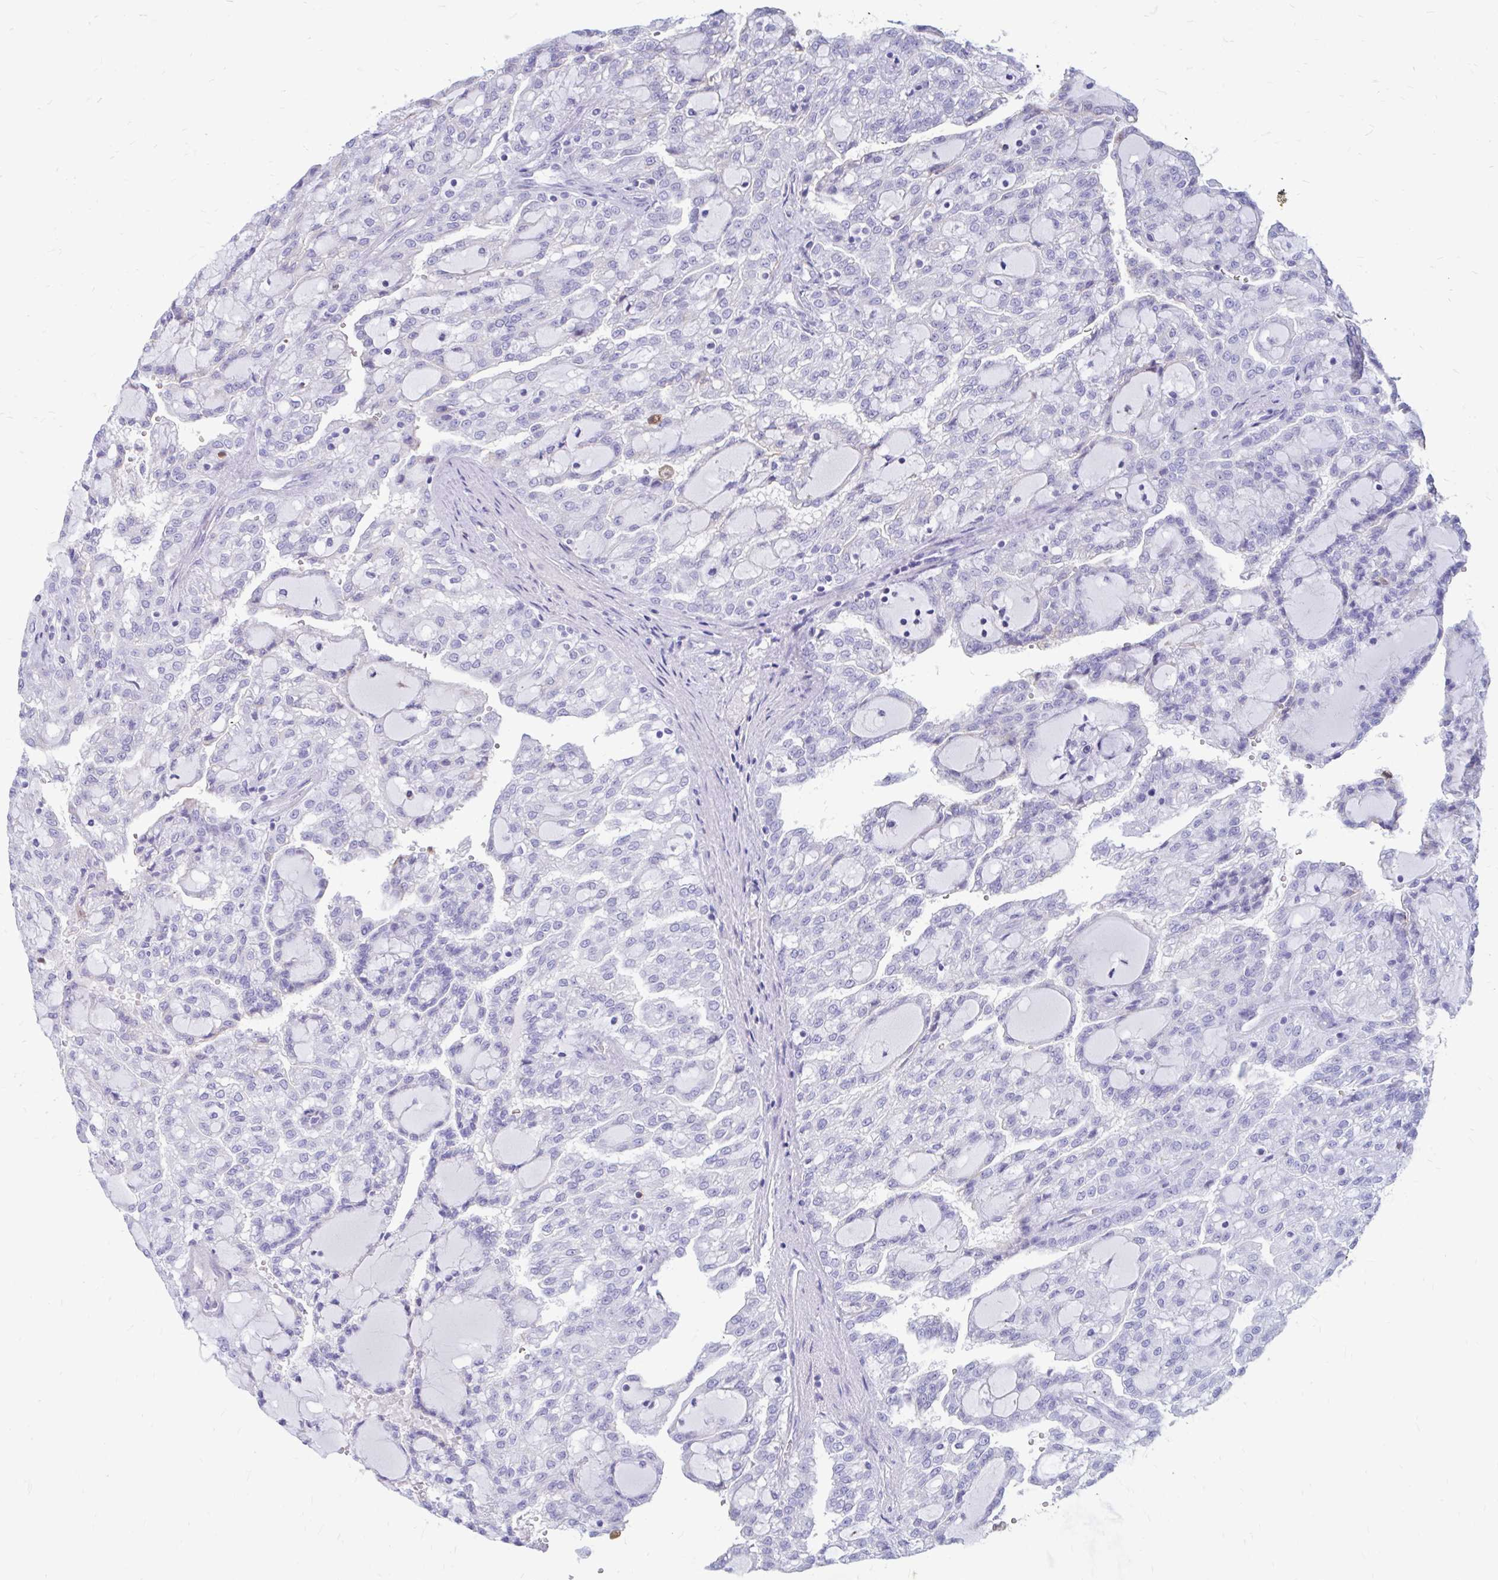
{"staining": {"intensity": "negative", "quantity": "none", "location": "none"}, "tissue": "renal cancer", "cell_type": "Tumor cells", "image_type": "cancer", "snomed": [{"axis": "morphology", "description": "Adenocarcinoma, NOS"}, {"axis": "topography", "description": "Kidney"}], "caption": "The histopathology image shows no staining of tumor cells in adenocarcinoma (renal). The staining is performed using DAB brown chromogen with nuclei counter-stained in using hematoxylin.", "gene": "IGSF5", "patient": {"sex": "male", "age": 63}}